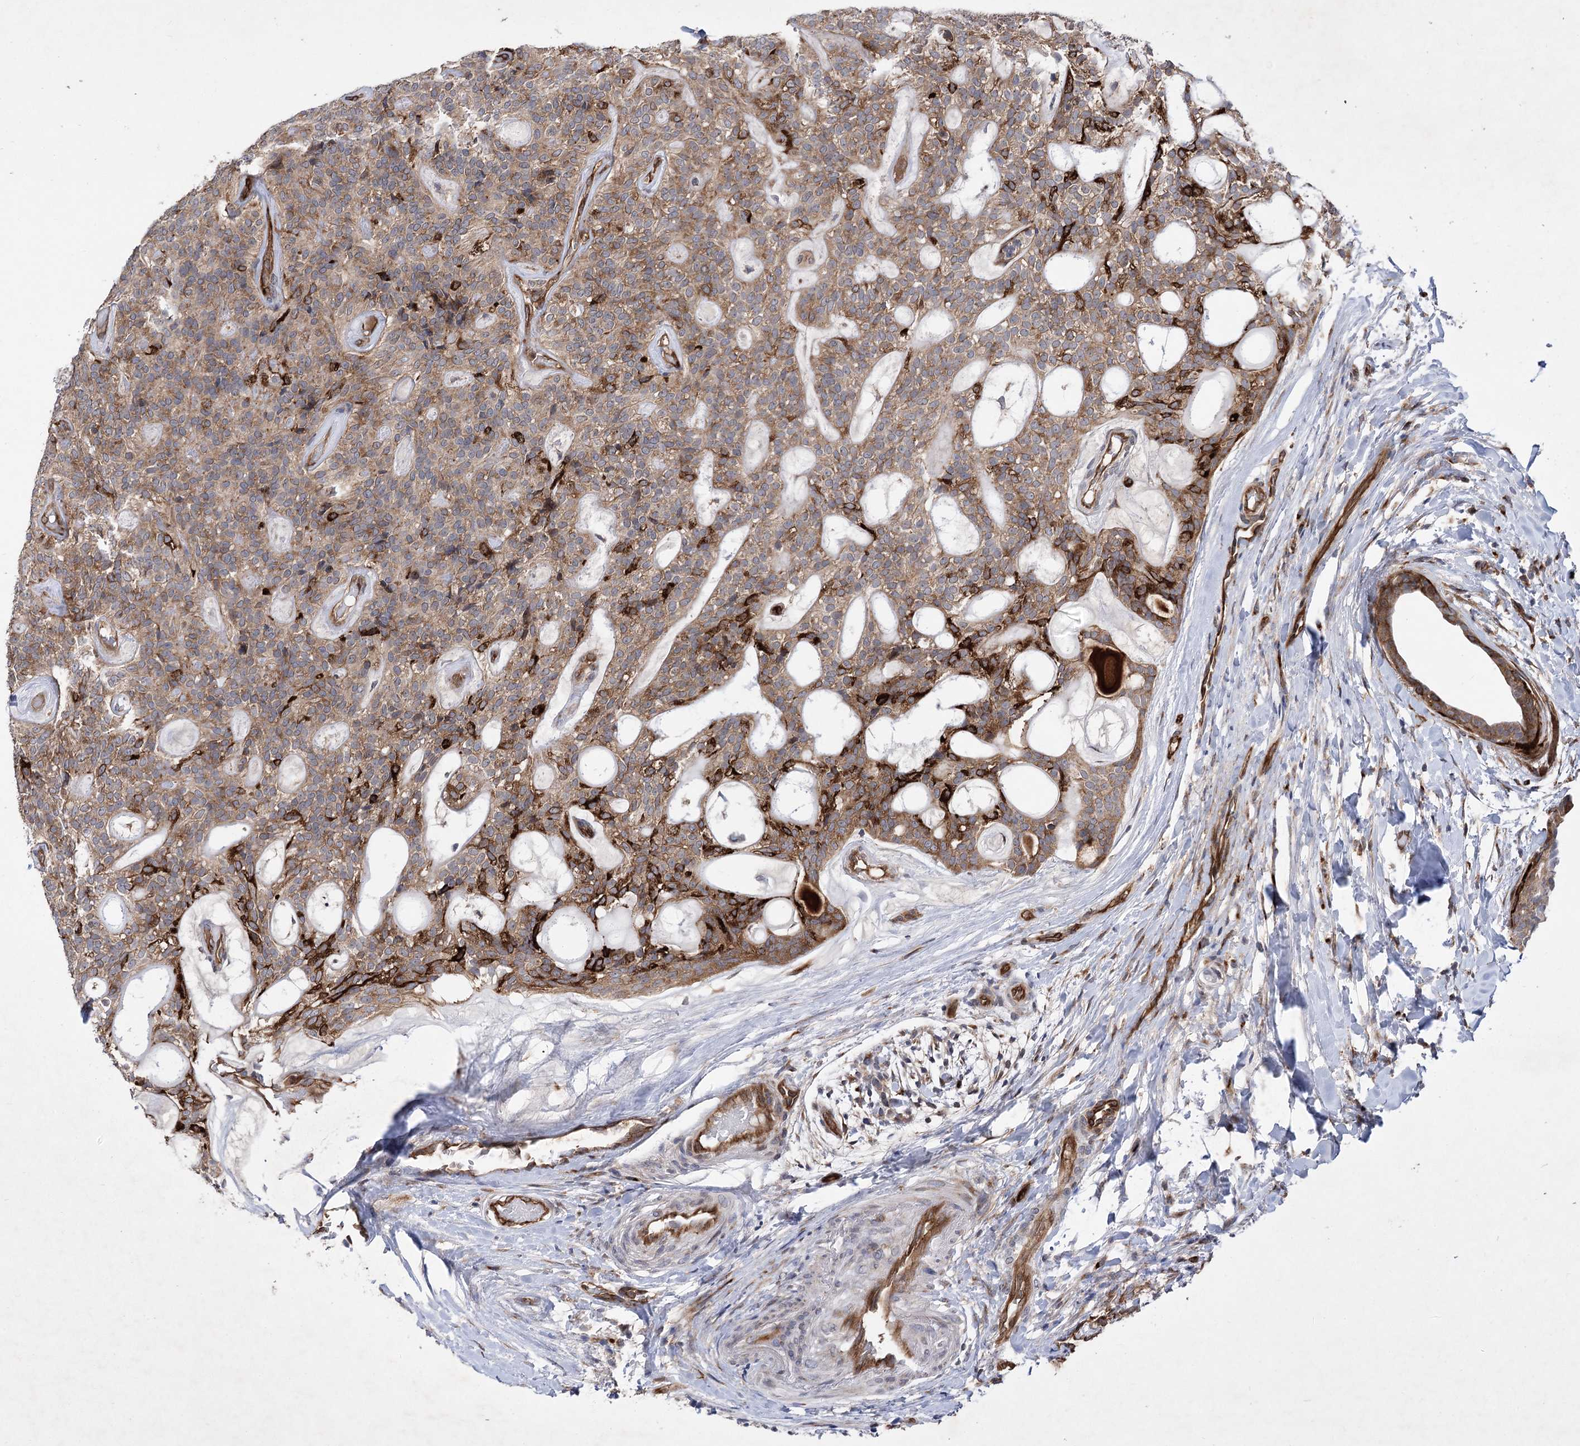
{"staining": {"intensity": "strong", "quantity": "25%-75%", "location": "cytoplasmic/membranous"}, "tissue": "head and neck cancer", "cell_type": "Tumor cells", "image_type": "cancer", "snomed": [{"axis": "morphology", "description": "Adenocarcinoma, NOS"}, {"axis": "topography", "description": "Head-Neck"}], "caption": "Immunohistochemistry (IHC) (DAB (3,3'-diaminobenzidine)) staining of human head and neck cancer (adenocarcinoma) exhibits strong cytoplasmic/membranous protein positivity in about 25%-75% of tumor cells.", "gene": "ARHGAP31", "patient": {"sex": "male", "age": 66}}